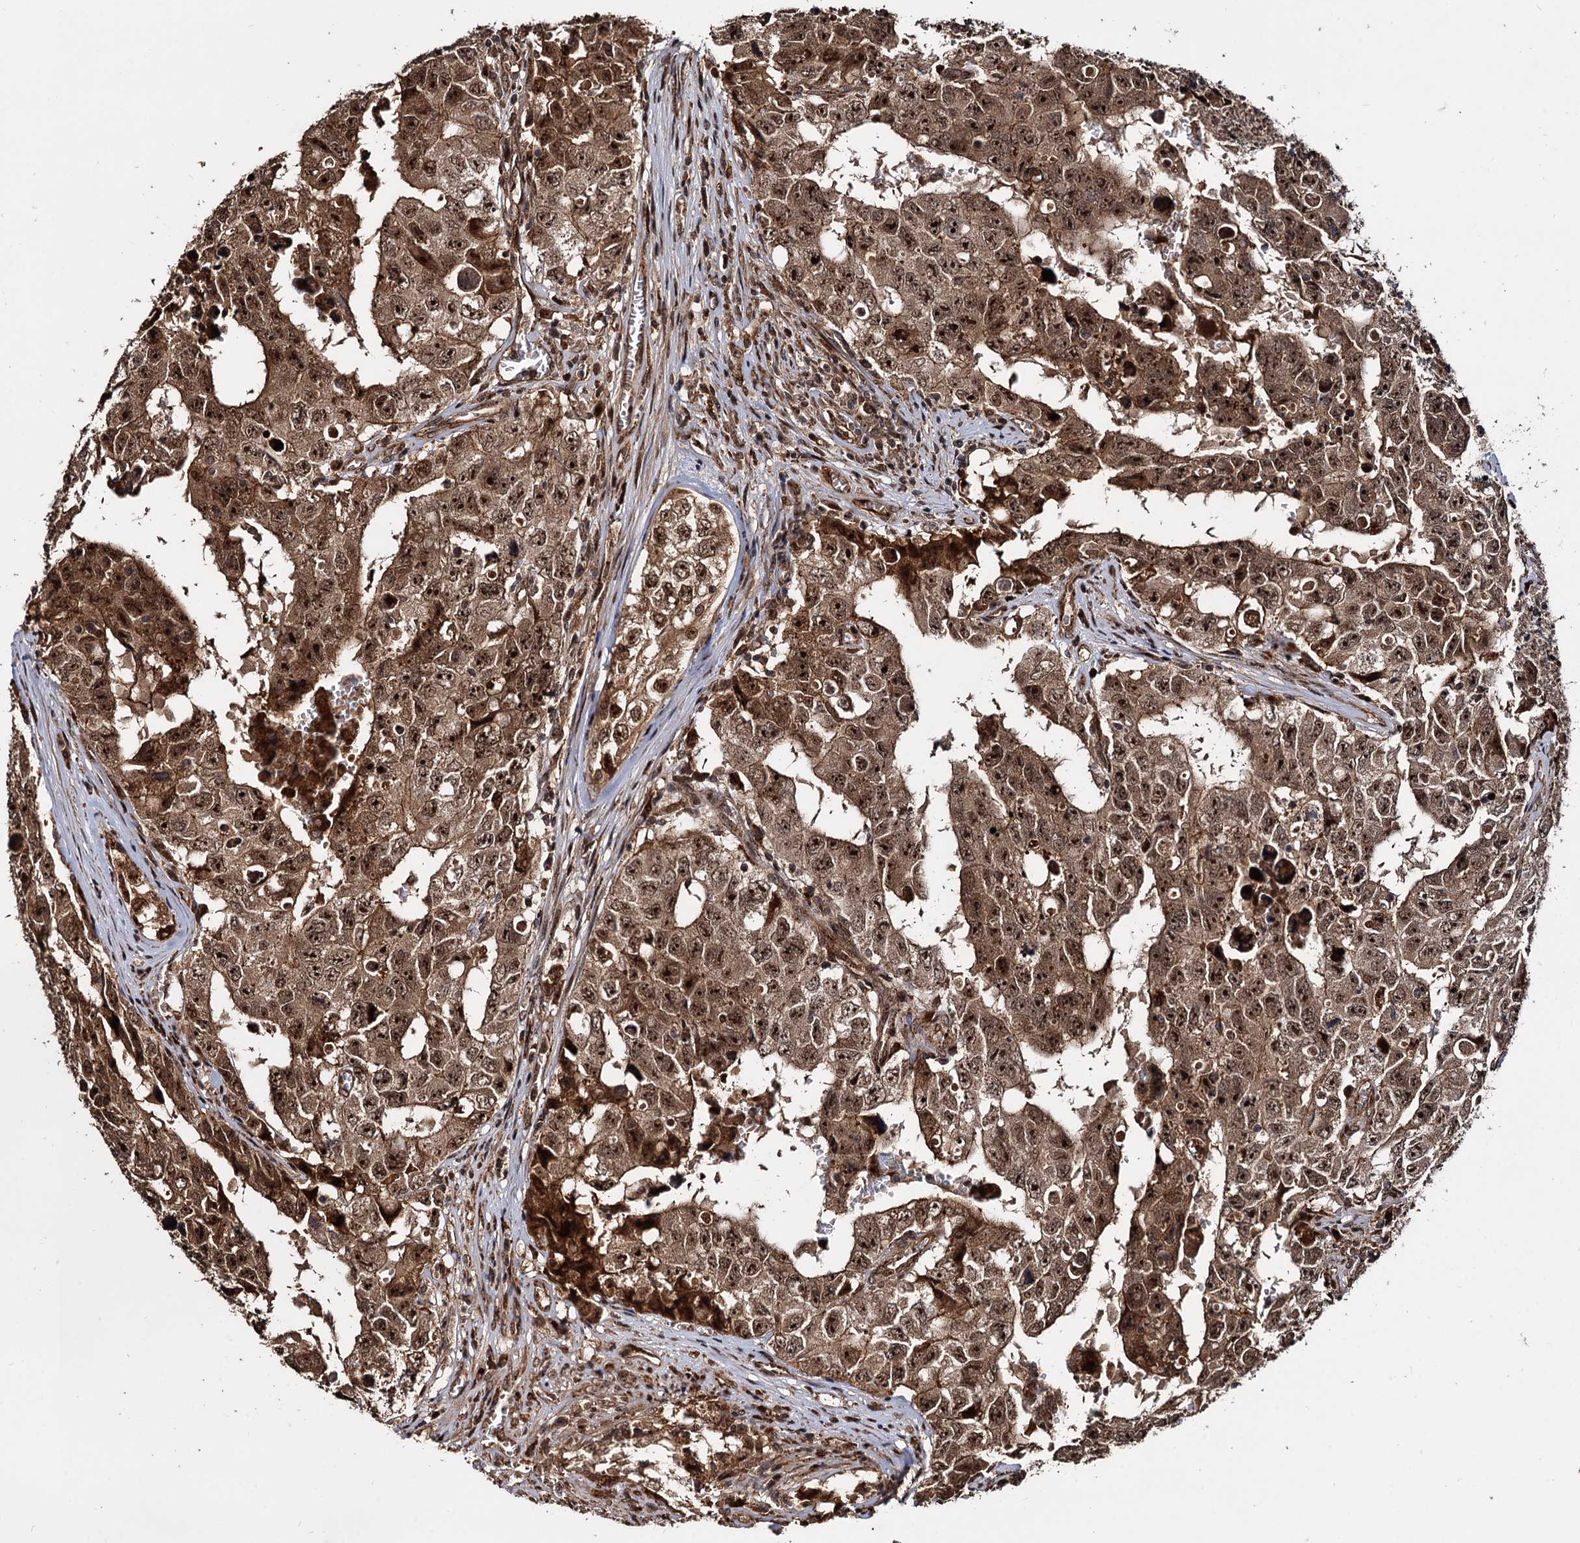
{"staining": {"intensity": "moderate", "quantity": ">75%", "location": "cytoplasmic/membranous,nuclear"}, "tissue": "testis cancer", "cell_type": "Tumor cells", "image_type": "cancer", "snomed": [{"axis": "morphology", "description": "Carcinoma, Embryonal, NOS"}, {"axis": "topography", "description": "Testis"}], "caption": "IHC of embryonal carcinoma (testis) exhibits medium levels of moderate cytoplasmic/membranous and nuclear staining in approximately >75% of tumor cells. (DAB (3,3'-diaminobenzidine) IHC with brightfield microscopy, high magnification).", "gene": "CEP192", "patient": {"sex": "male", "age": 17}}